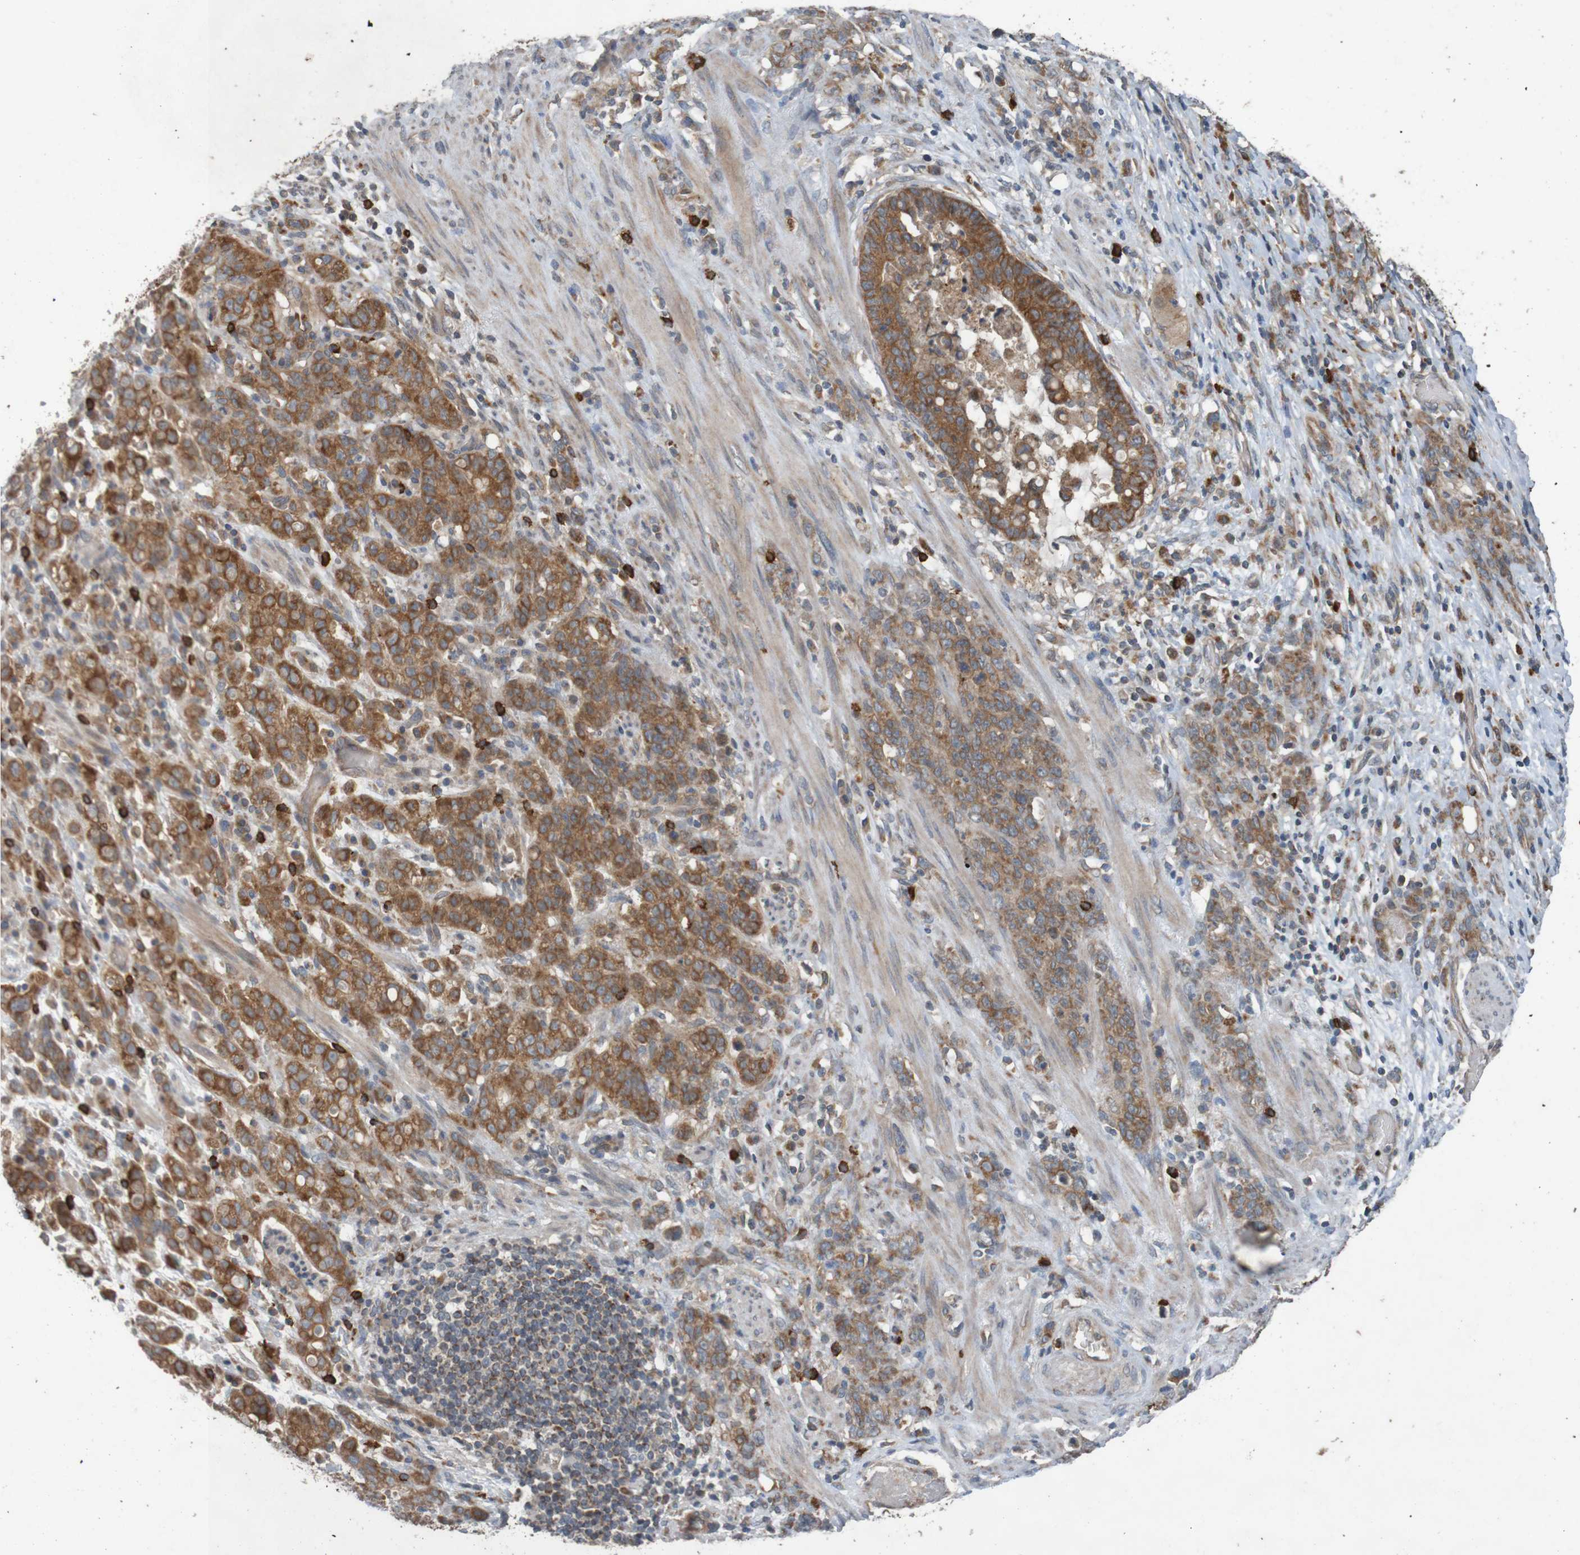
{"staining": {"intensity": "moderate", "quantity": ">75%", "location": "cytoplasmic/membranous"}, "tissue": "stomach cancer", "cell_type": "Tumor cells", "image_type": "cancer", "snomed": [{"axis": "morphology", "description": "Adenocarcinoma, NOS"}, {"axis": "topography", "description": "Stomach, lower"}], "caption": "High-magnification brightfield microscopy of stomach cancer (adenocarcinoma) stained with DAB (brown) and counterstained with hematoxylin (blue). tumor cells exhibit moderate cytoplasmic/membranous staining is present in approximately>75% of cells. Using DAB (3,3'-diaminobenzidine) (brown) and hematoxylin (blue) stains, captured at high magnification using brightfield microscopy.", "gene": "B3GAT2", "patient": {"sex": "male", "age": 88}}